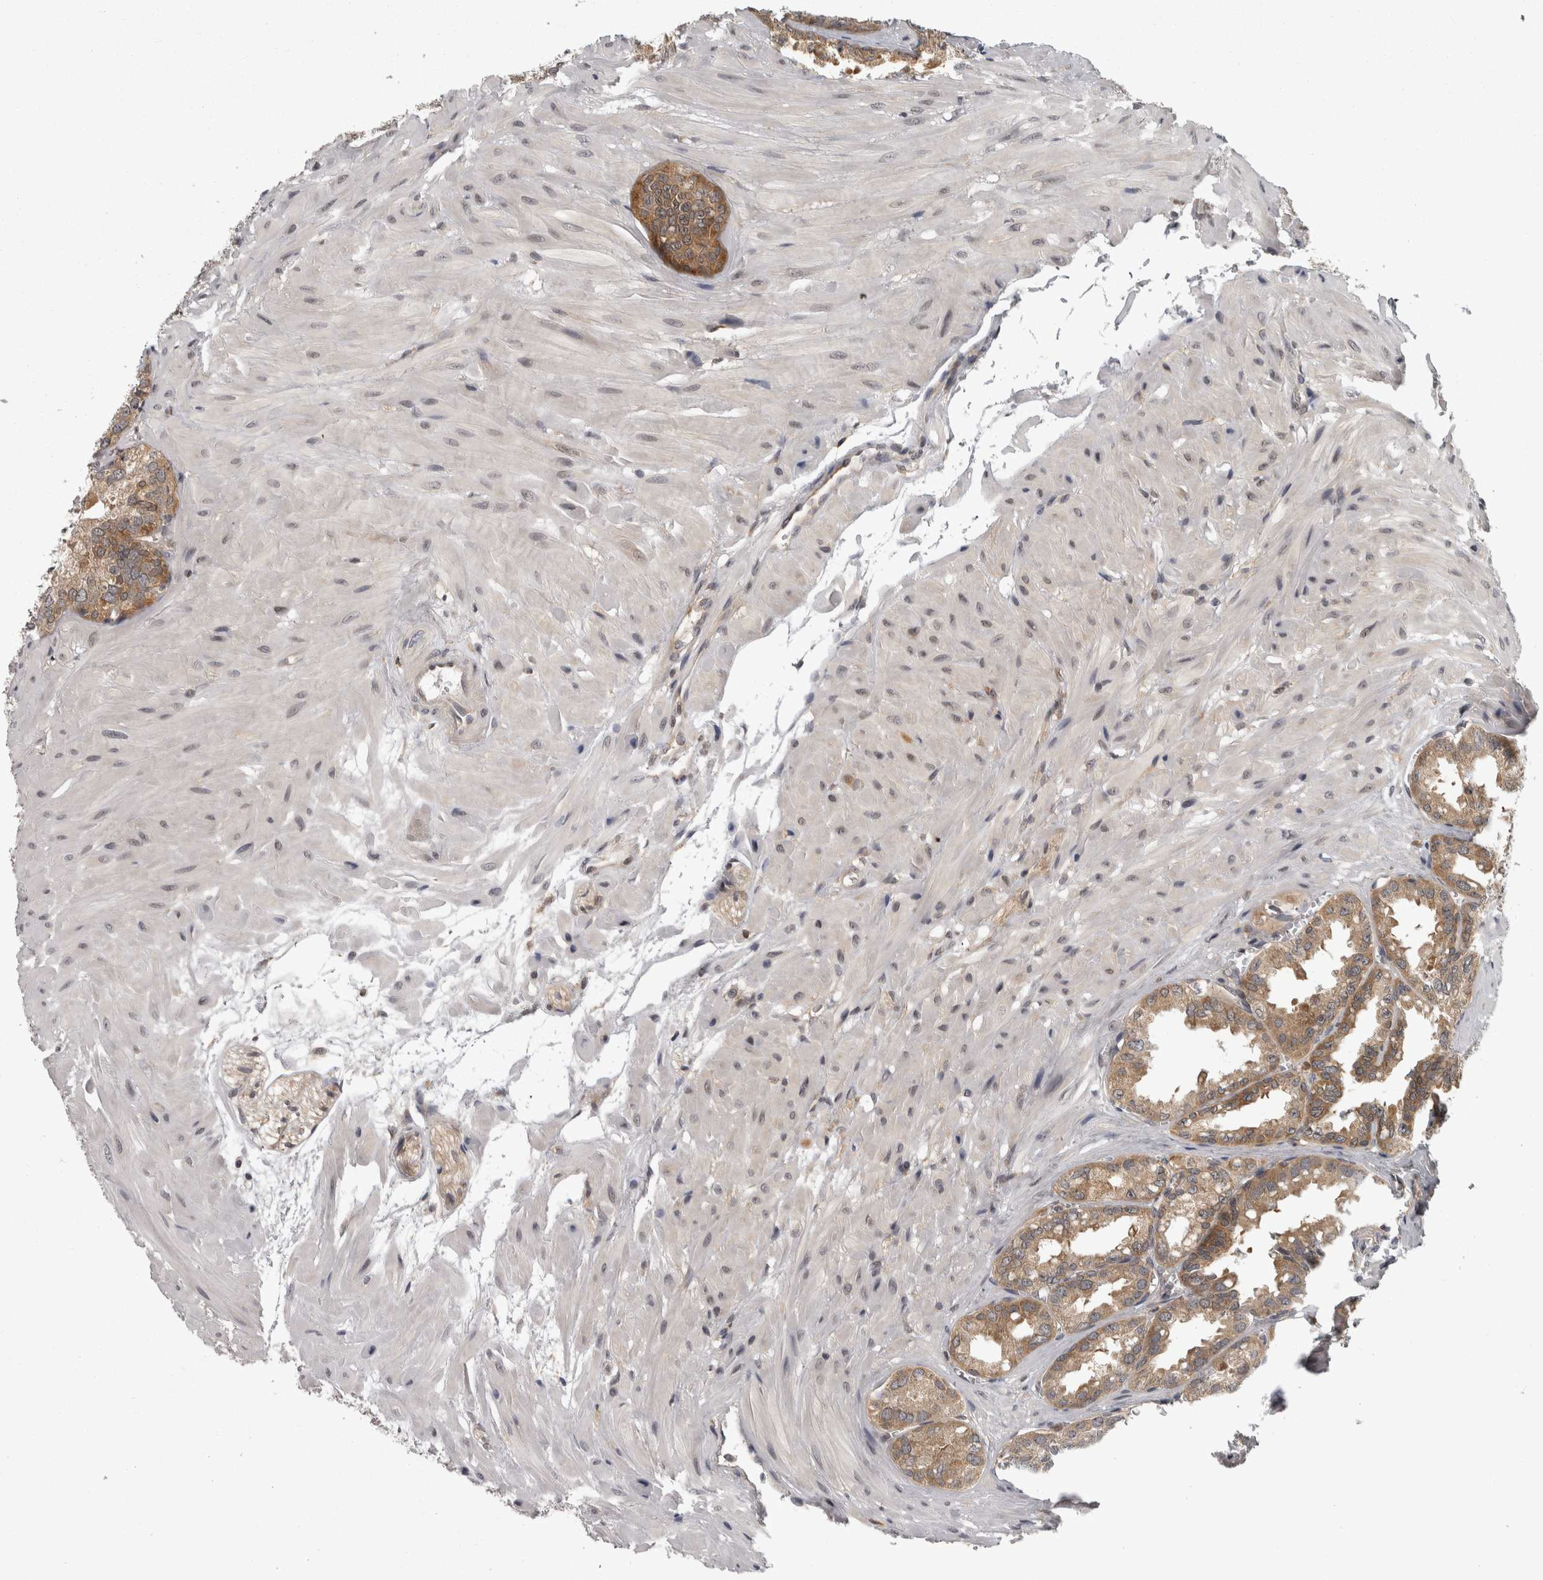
{"staining": {"intensity": "moderate", "quantity": ">75%", "location": "cytoplasmic/membranous"}, "tissue": "seminal vesicle", "cell_type": "Glandular cells", "image_type": "normal", "snomed": [{"axis": "morphology", "description": "Normal tissue, NOS"}, {"axis": "topography", "description": "Prostate"}, {"axis": "topography", "description": "Seminal veicle"}], "caption": "DAB immunohistochemical staining of normal seminal vesicle reveals moderate cytoplasmic/membranous protein positivity in about >75% of glandular cells.", "gene": "CACYBP", "patient": {"sex": "male", "age": 51}}